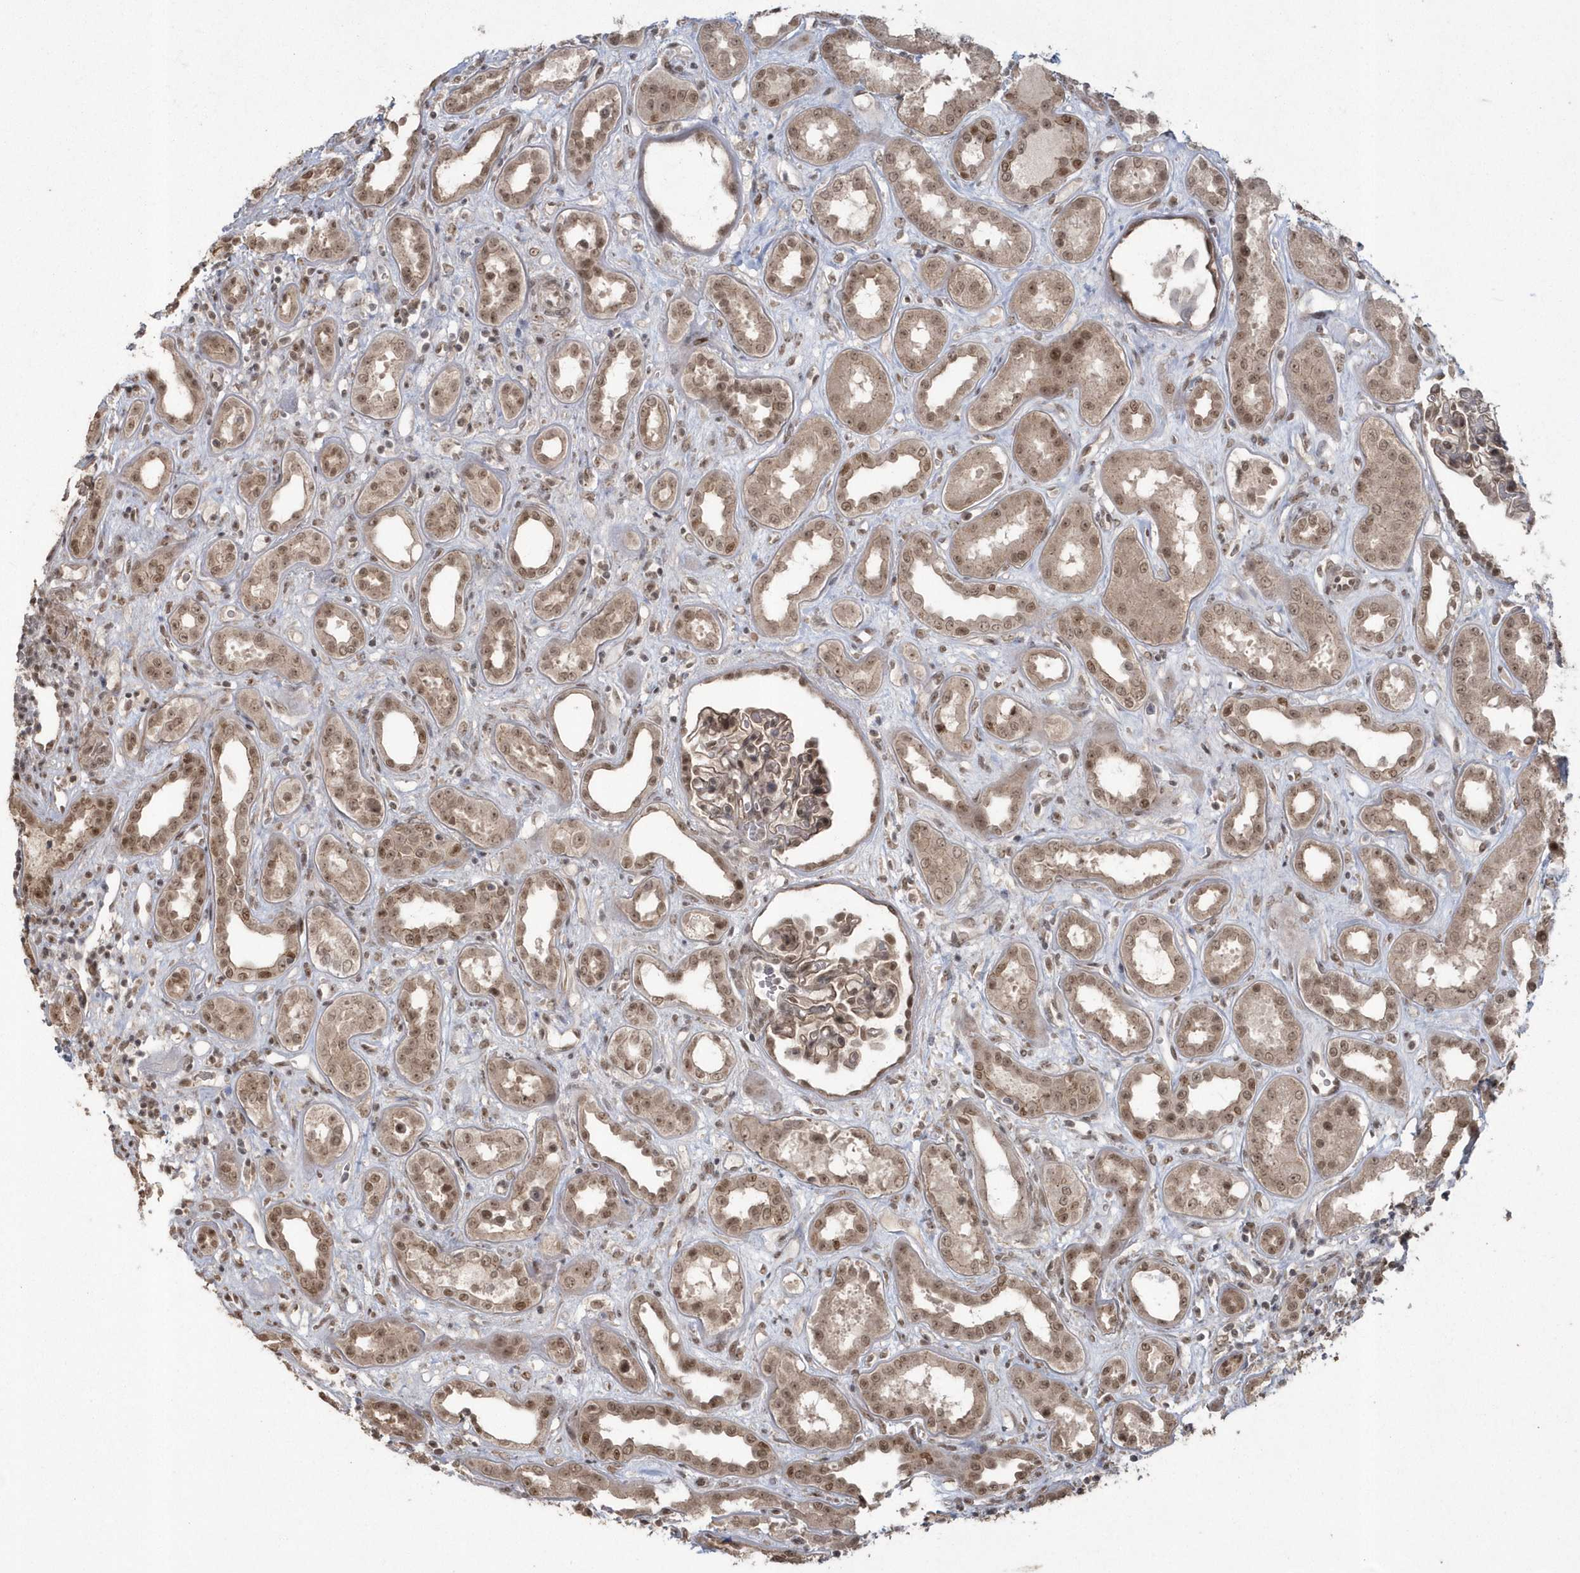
{"staining": {"intensity": "moderate", "quantity": "25%-75%", "location": "cytoplasmic/membranous,nuclear"}, "tissue": "kidney", "cell_type": "Cells in glomeruli", "image_type": "normal", "snomed": [{"axis": "morphology", "description": "Normal tissue, NOS"}, {"axis": "topography", "description": "Kidney"}], "caption": "DAB immunohistochemical staining of unremarkable human kidney reveals moderate cytoplasmic/membranous,nuclear protein staining in approximately 25%-75% of cells in glomeruli.", "gene": "EPB41L4A", "patient": {"sex": "male", "age": 59}}